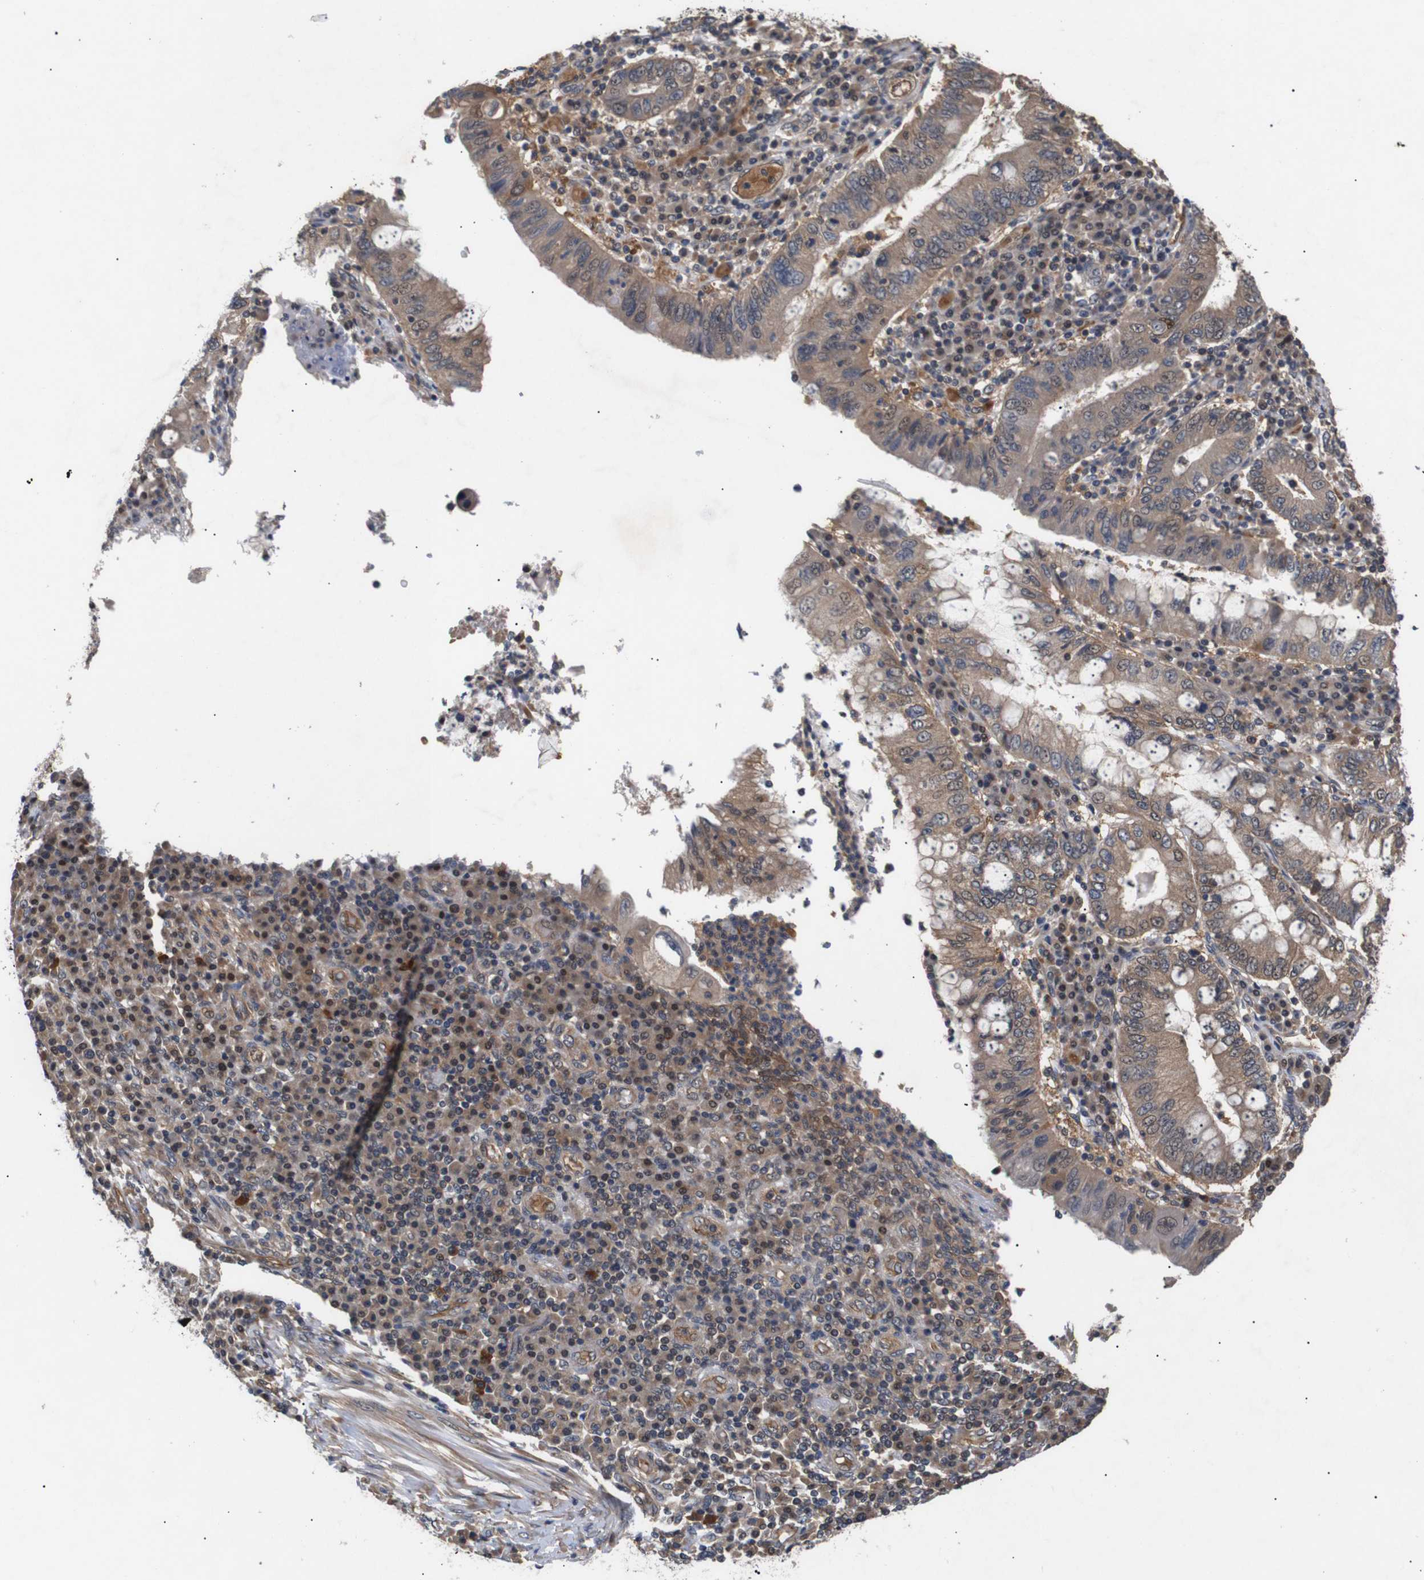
{"staining": {"intensity": "moderate", "quantity": ">75%", "location": "cytoplasmic/membranous"}, "tissue": "stomach cancer", "cell_type": "Tumor cells", "image_type": "cancer", "snomed": [{"axis": "morphology", "description": "Normal tissue, NOS"}, {"axis": "morphology", "description": "Adenocarcinoma, NOS"}, {"axis": "topography", "description": "Esophagus"}, {"axis": "topography", "description": "Stomach, upper"}, {"axis": "topography", "description": "Peripheral nerve tissue"}], "caption": "IHC (DAB) staining of human adenocarcinoma (stomach) shows moderate cytoplasmic/membranous protein positivity in approximately >75% of tumor cells.", "gene": "DDR1", "patient": {"sex": "male", "age": 62}}